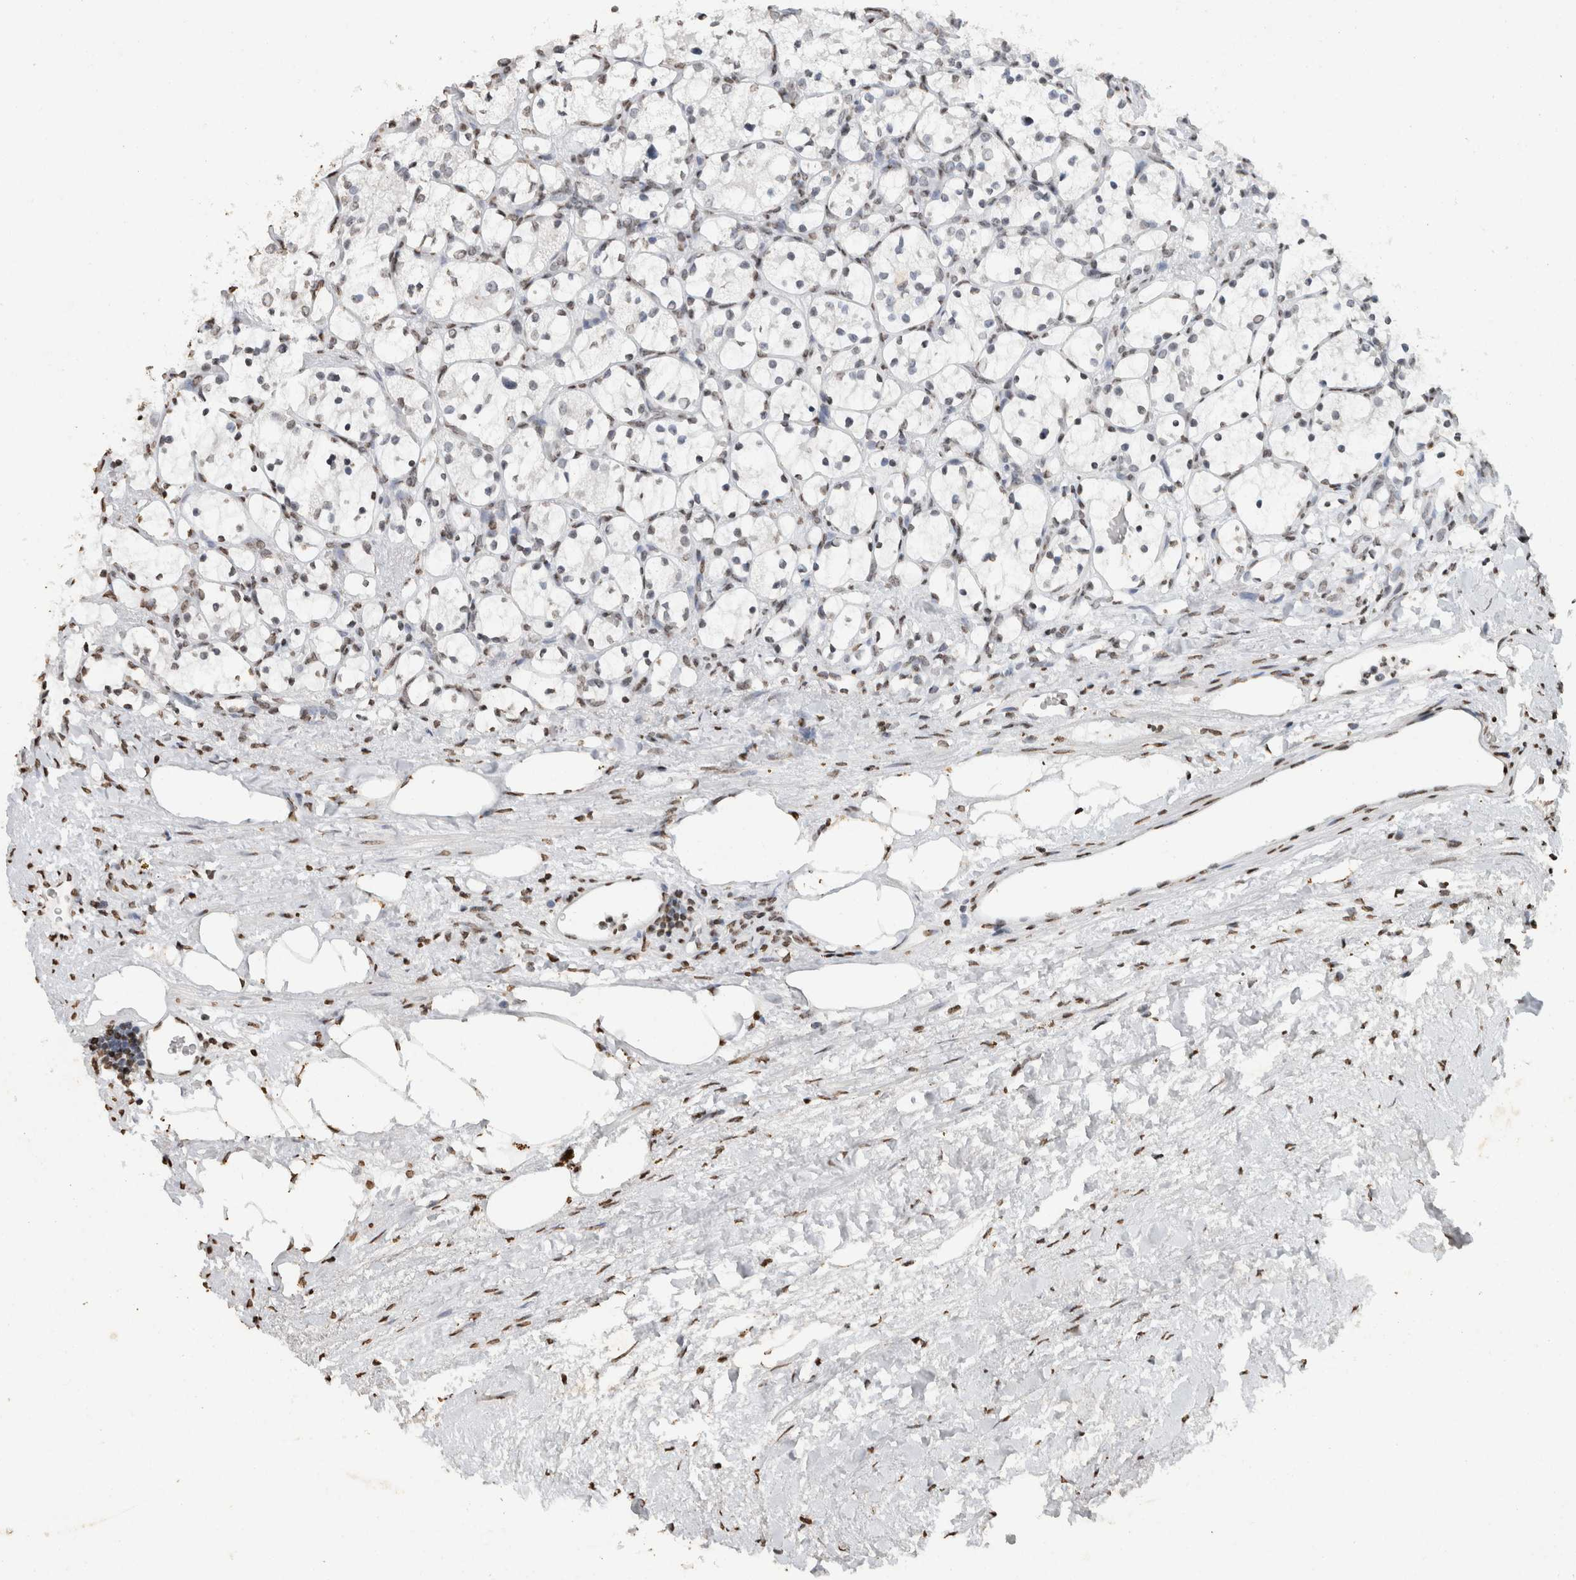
{"staining": {"intensity": "weak", "quantity": "<25%", "location": "nuclear"}, "tissue": "renal cancer", "cell_type": "Tumor cells", "image_type": "cancer", "snomed": [{"axis": "morphology", "description": "Adenocarcinoma, NOS"}, {"axis": "topography", "description": "Kidney"}], "caption": "Human renal cancer (adenocarcinoma) stained for a protein using IHC displays no positivity in tumor cells.", "gene": "CNTN1", "patient": {"sex": "female", "age": 69}}